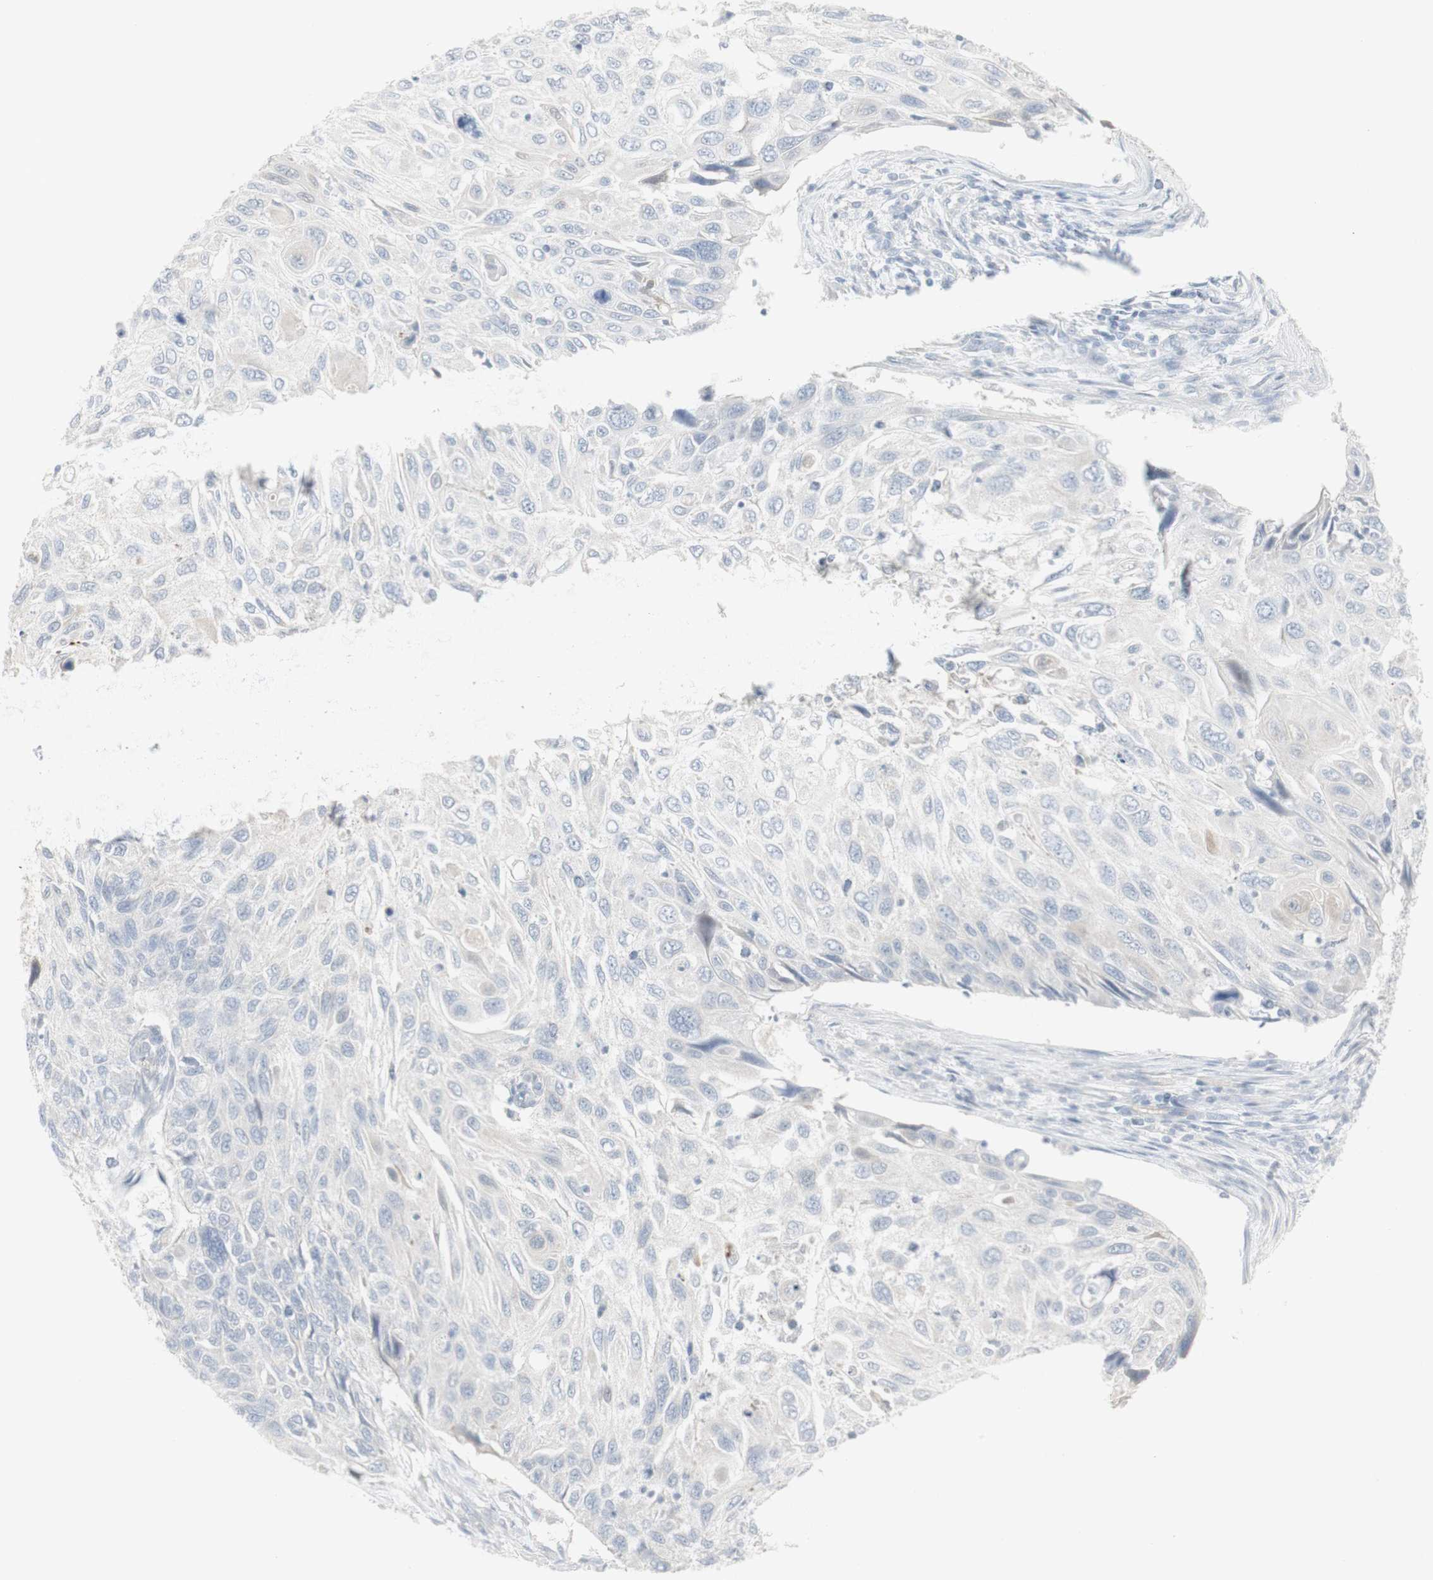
{"staining": {"intensity": "negative", "quantity": "none", "location": "none"}, "tissue": "cervical cancer", "cell_type": "Tumor cells", "image_type": "cancer", "snomed": [{"axis": "morphology", "description": "Squamous cell carcinoma, NOS"}, {"axis": "topography", "description": "Cervix"}], "caption": "Protein analysis of squamous cell carcinoma (cervical) shows no significant staining in tumor cells.", "gene": "ENSG00000198211", "patient": {"sex": "female", "age": 70}}